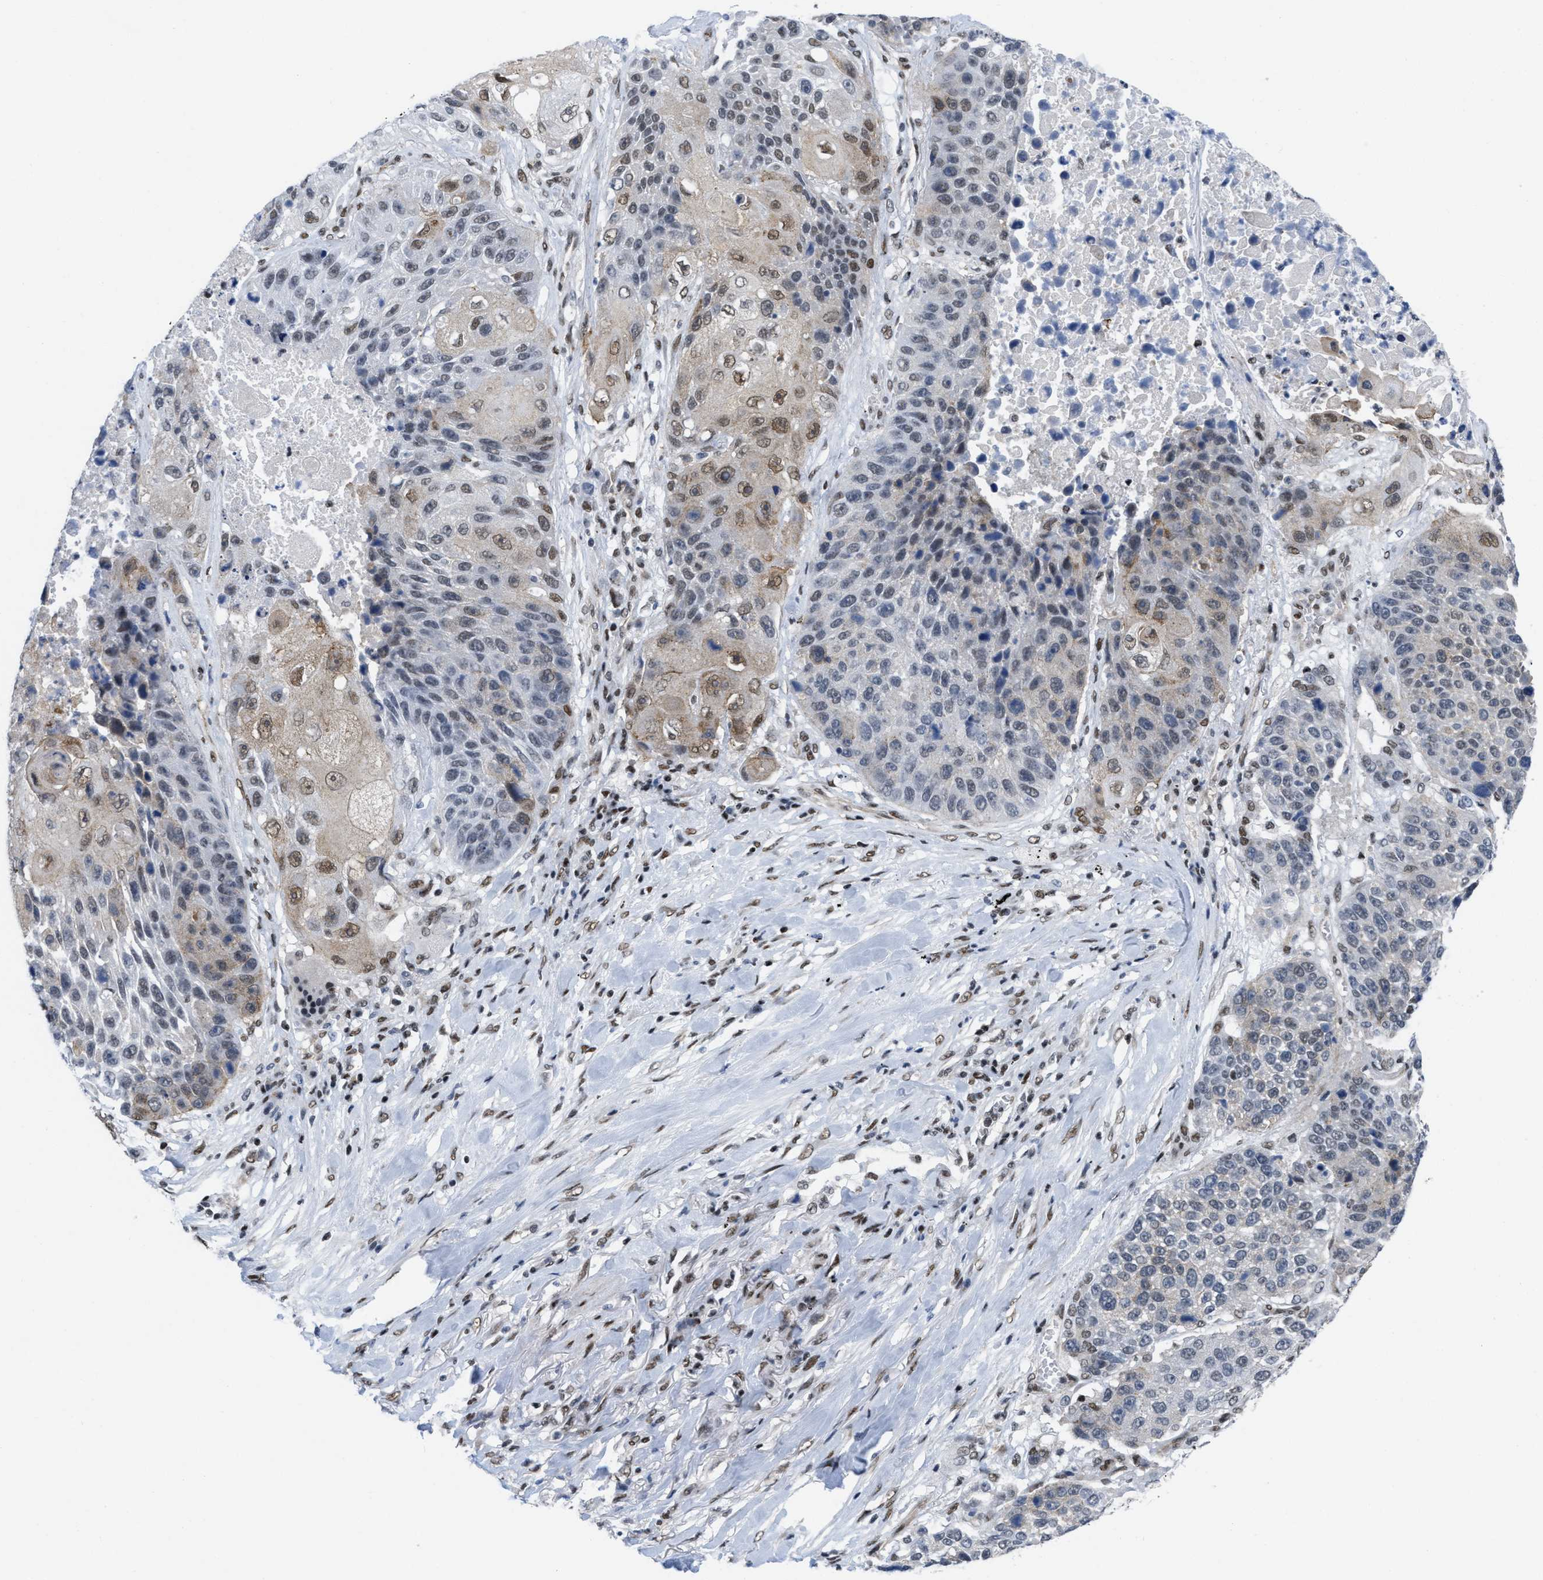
{"staining": {"intensity": "moderate", "quantity": "<25%", "location": "nuclear"}, "tissue": "lung cancer", "cell_type": "Tumor cells", "image_type": "cancer", "snomed": [{"axis": "morphology", "description": "Squamous cell carcinoma, NOS"}, {"axis": "topography", "description": "Lung"}], "caption": "The immunohistochemical stain shows moderate nuclear expression in tumor cells of lung cancer tissue.", "gene": "MIER1", "patient": {"sex": "male", "age": 61}}